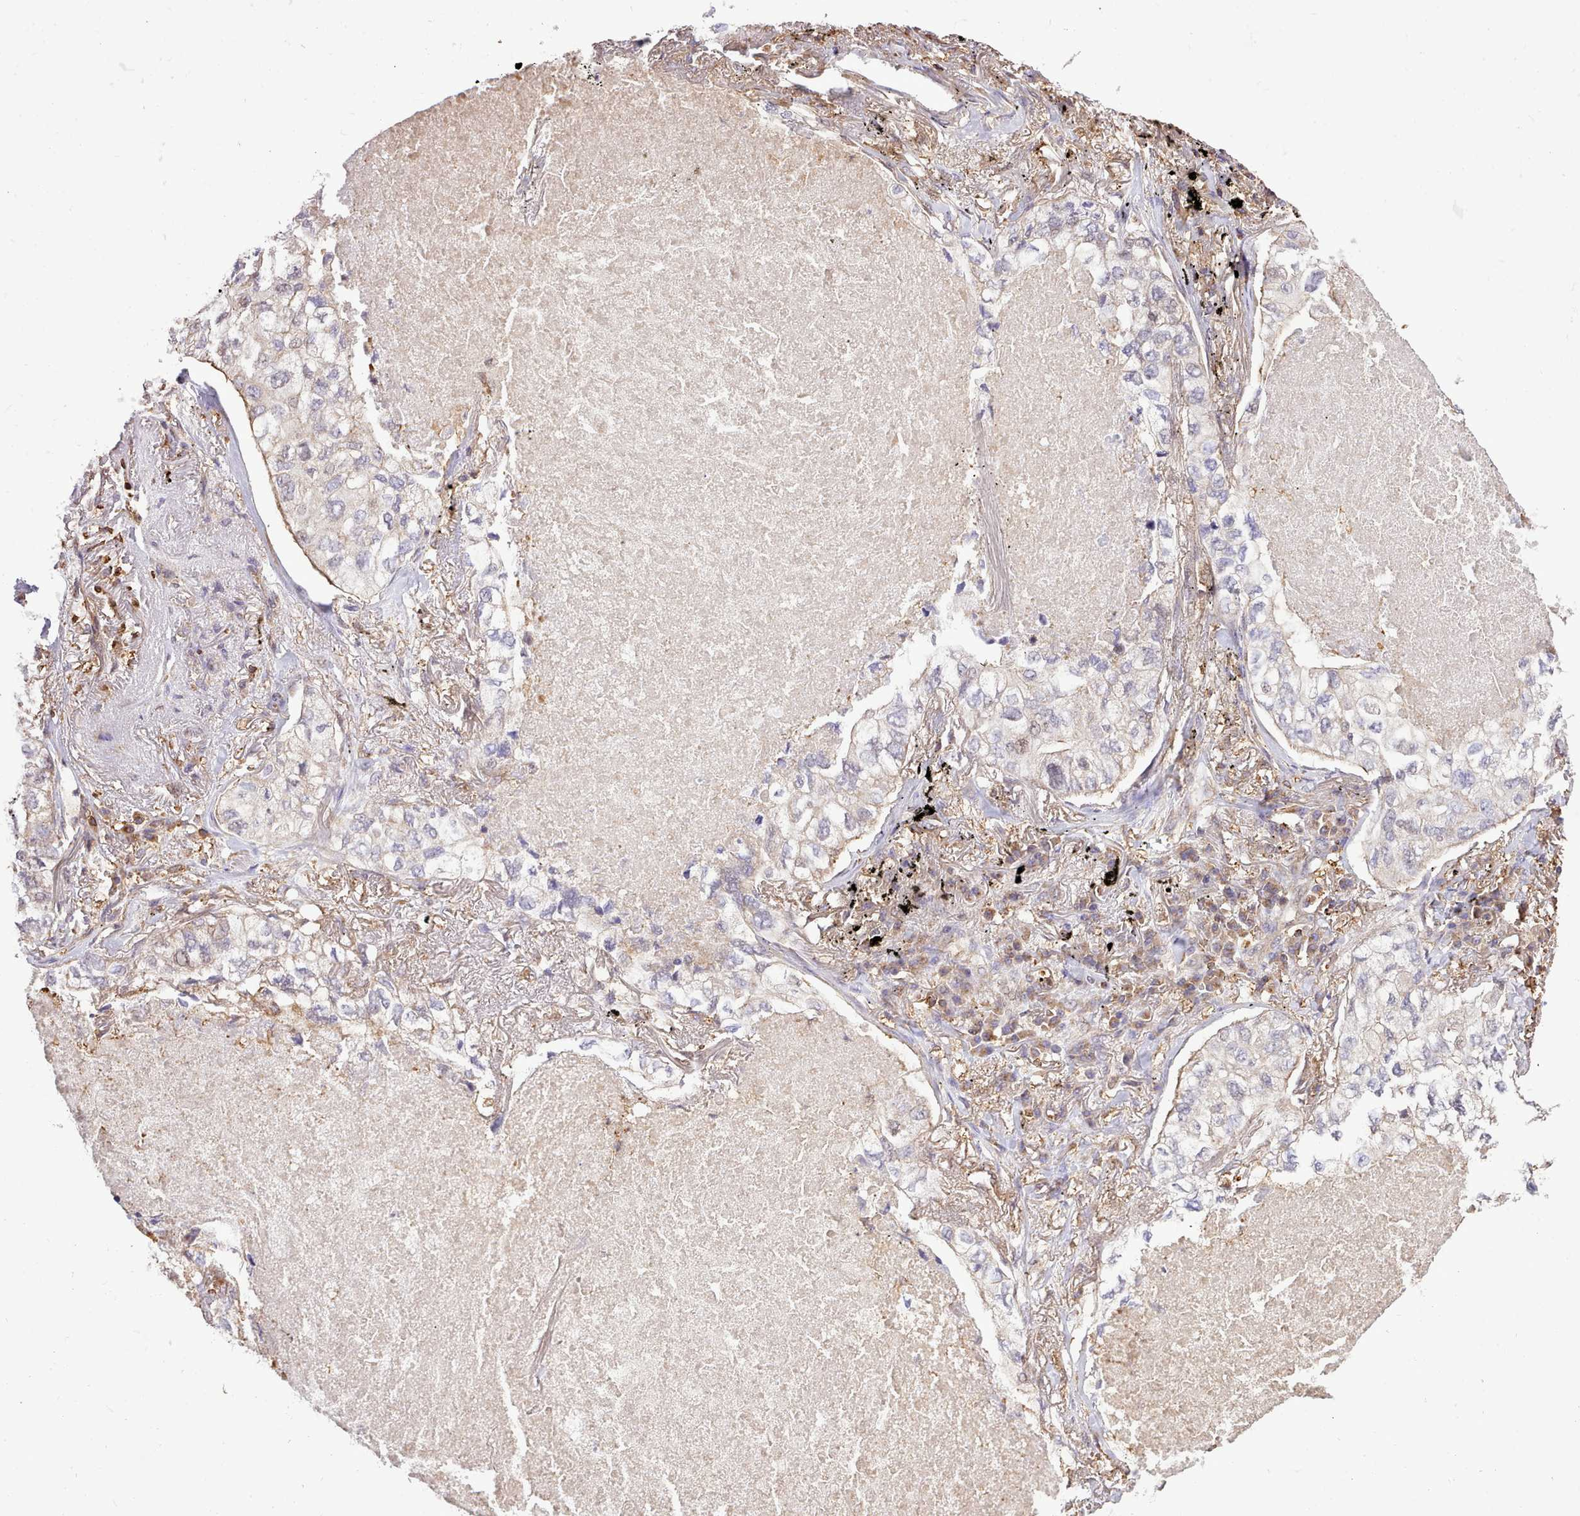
{"staining": {"intensity": "negative", "quantity": "none", "location": "none"}, "tissue": "lung cancer", "cell_type": "Tumor cells", "image_type": "cancer", "snomed": [{"axis": "morphology", "description": "Adenocarcinoma, NOS"}, {"axis": "topography", "description": "Lung"}], "caption": "IHC image of adenocarcinoma (lung) stained for a protein (brown), which exhibits no positivity in tumor cells.", "gene": "CAPZA1", "patient": {"sex": "male", "age": 65}}